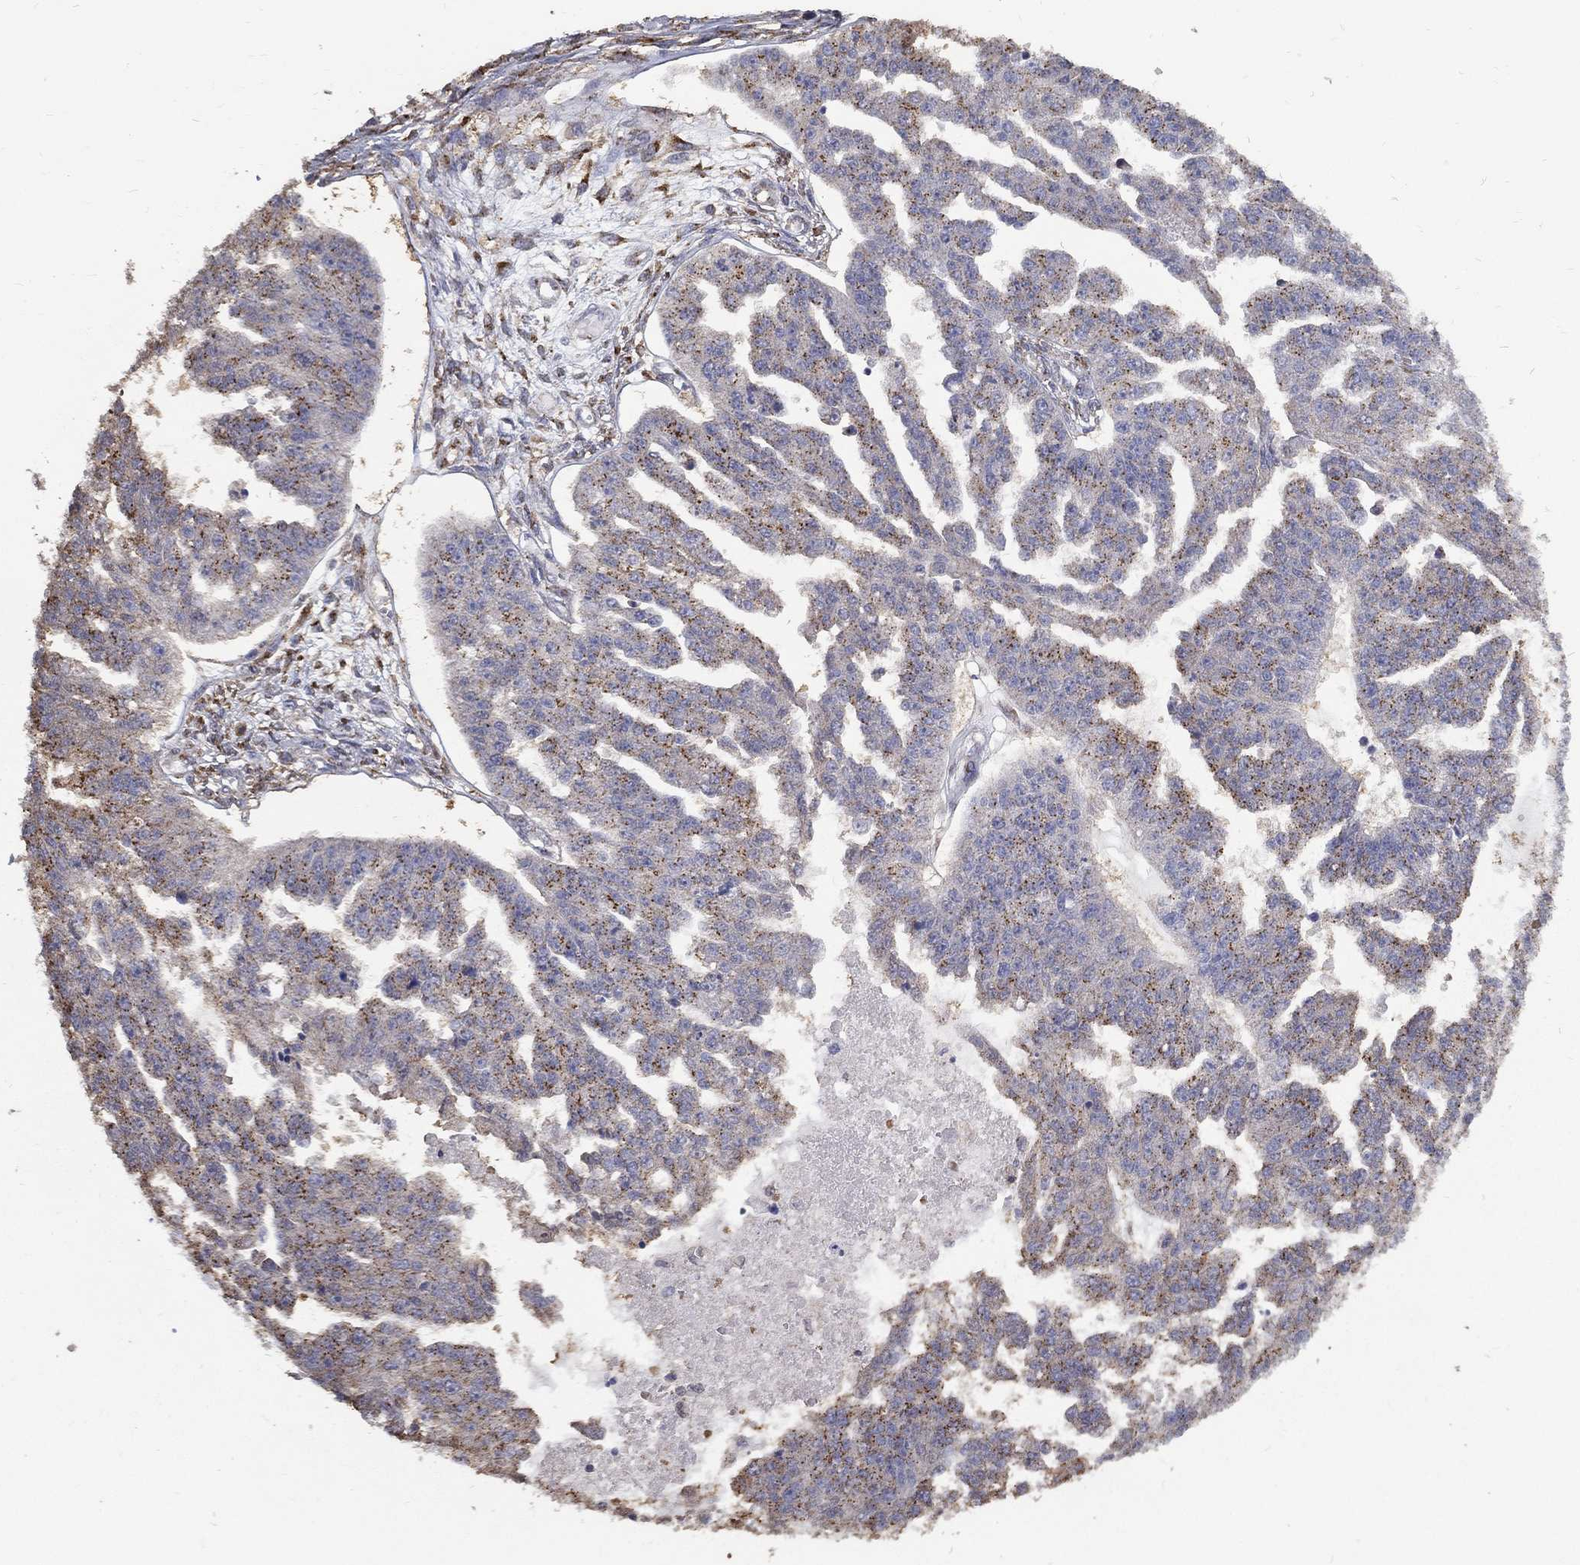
{"staining": {"intensity": "moderate", "quantity": "25%-75%", "location": "cytoplasmic/membranous"}, "tissue": "ovarian cancer", "cell_type": "Tumor cells", "image_type": "cancer", "snomed": [{"axis": "morphology", "description": "Cystadenocarcinoma, serous, NOS"}, {"axis": "topography", "description": "Ovary"}], "caption": "Ovarian cancer (serous cystadenocarcinoma) tissue reveals moderate cytoplasmic/membranous expression in approximately 25%-75% of tumor cells", "gene": "GPR183", "patient": {"sex": "female", "age": 58}}